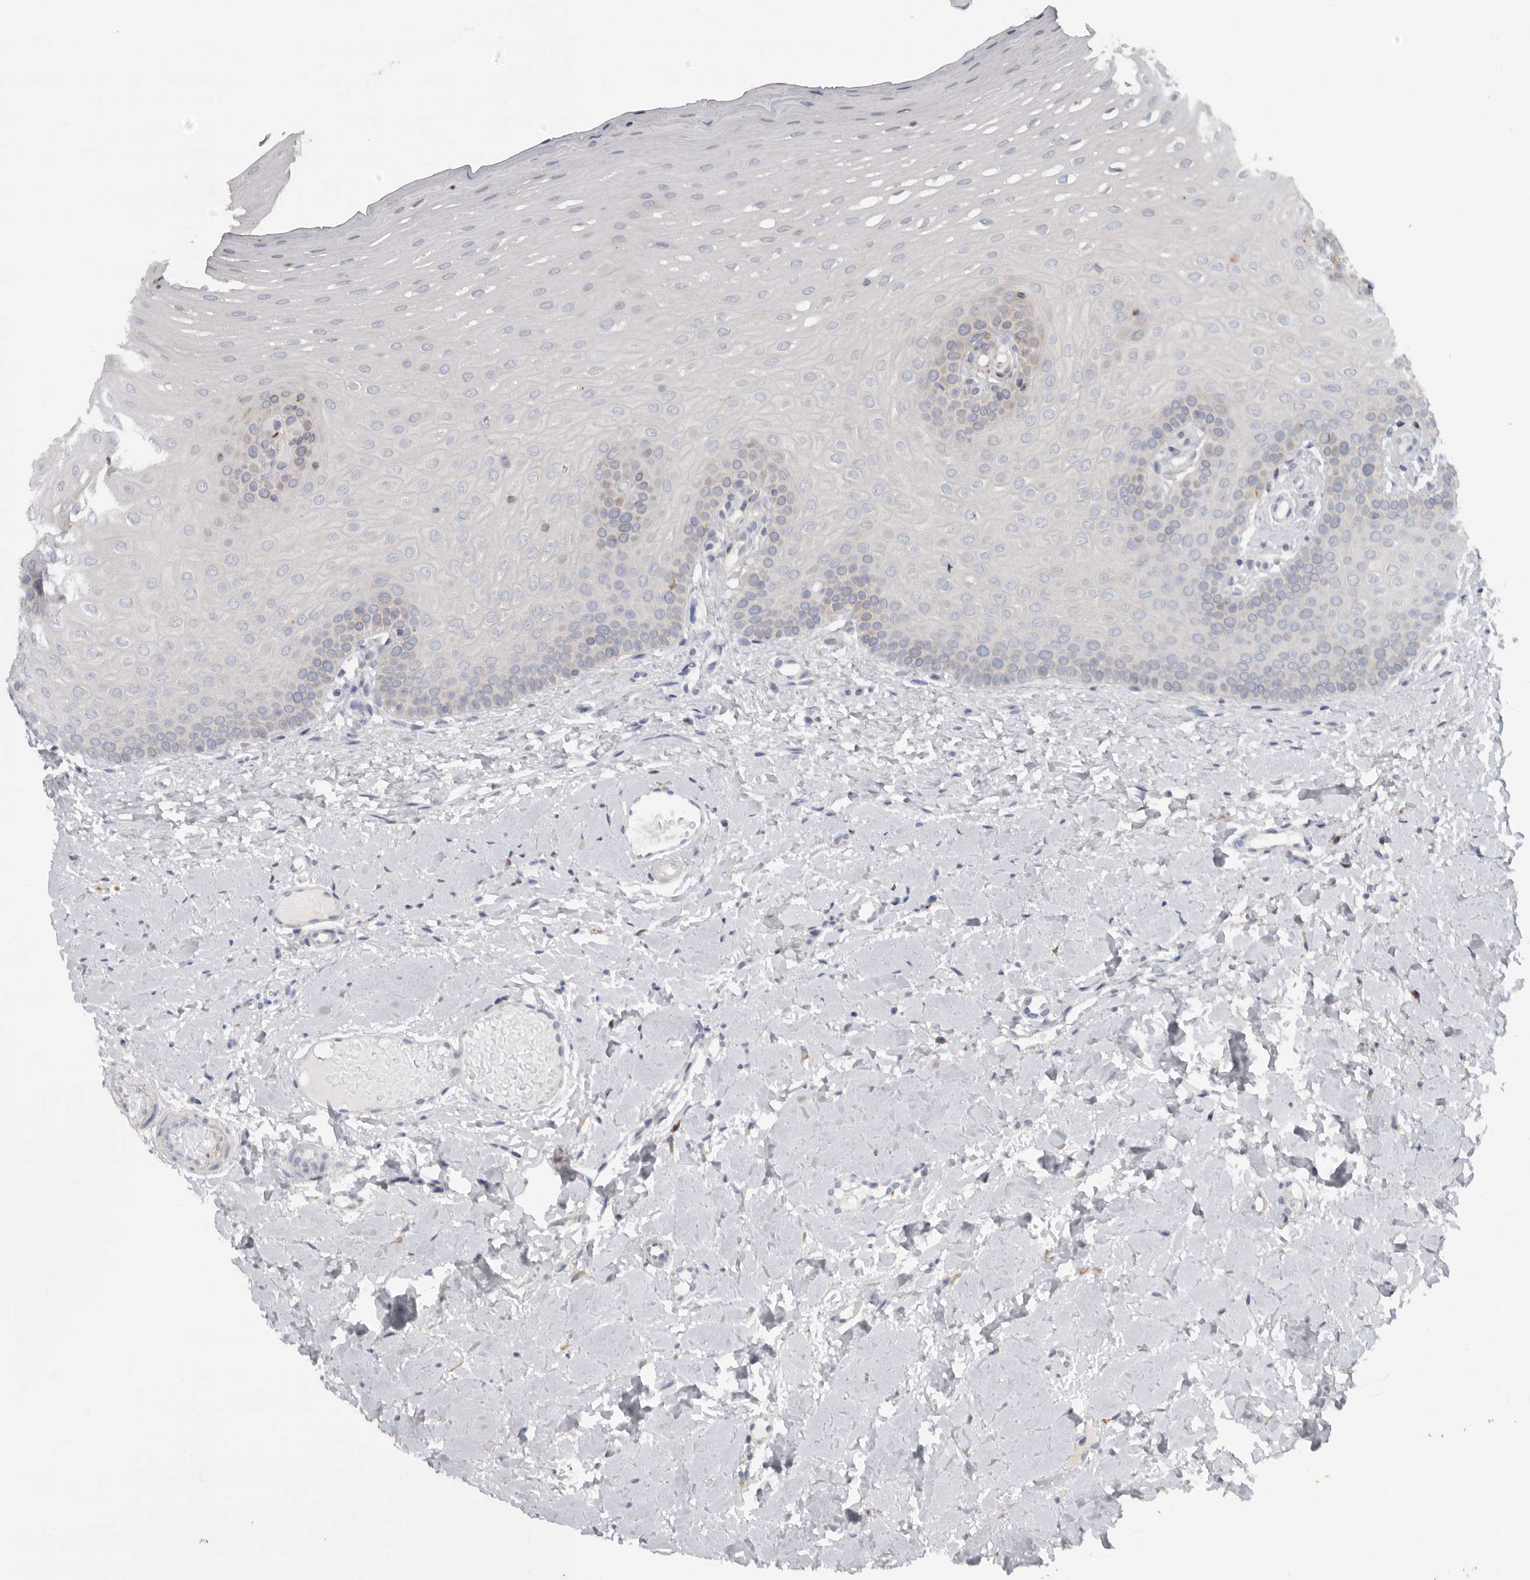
{"staining": {"intensity": "negative", "quantity": "none", "location": "none"}, "tissue": "oral mucosa", "cell_type": "Squamous epithelial cells", "image_type": "normal", "snomed": [{"axis": "morphology", "description": "Normal tissue, NOS"}, {"axis": "topography", "description": "Oral tissue"}], "caption": "Immunohistochemistry (IHC) histopathology image of unremarkable human oral mucosa stained for a protein (brown), which demonstrates no positivity in squamous epithelial cells.", "gene": "GANAB", "patient": {"sex": "female", "age": 39}}